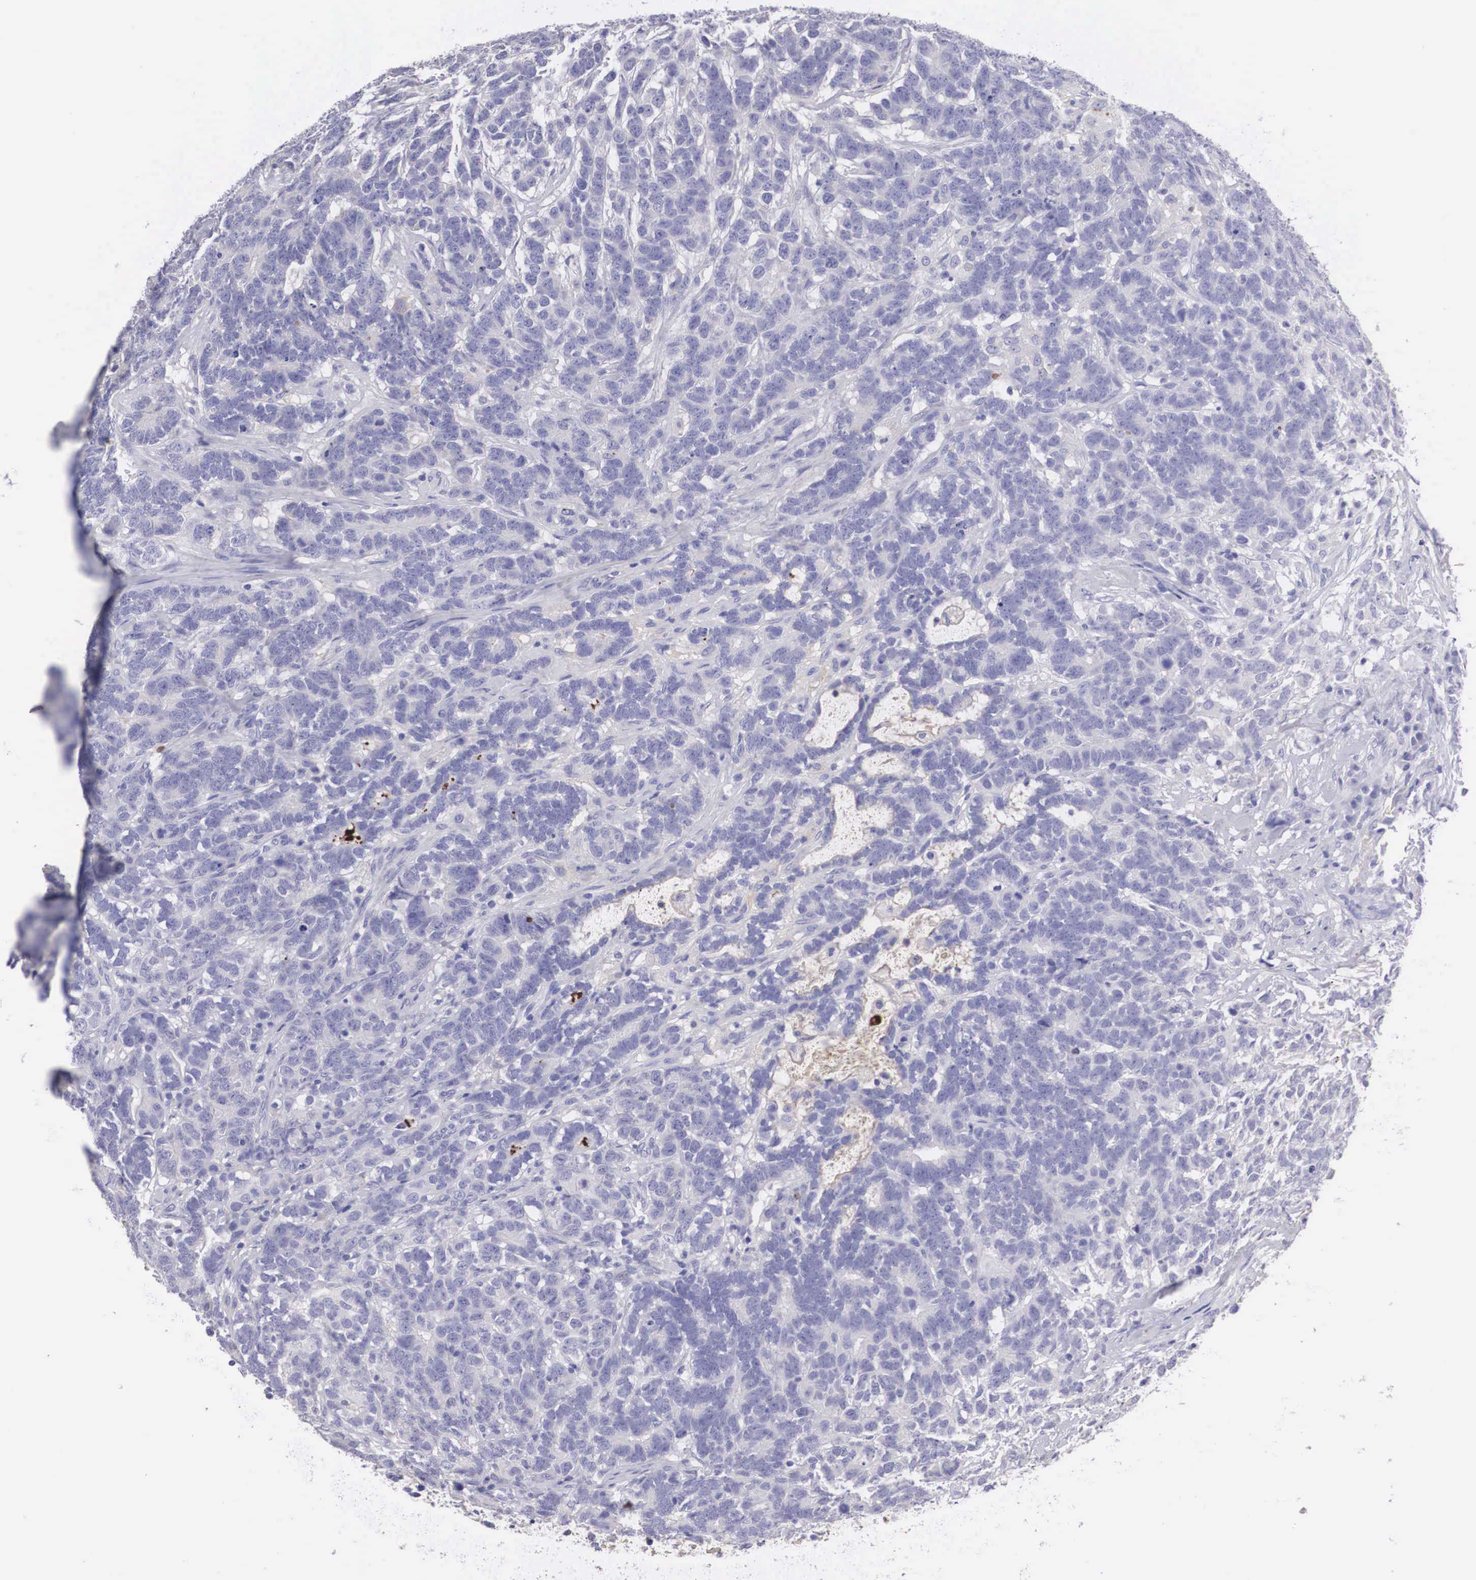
{"staining": {"intensity": "negative", "quantity": "none", "location": "none"}, "tissue": "testis cancer", "cell_type": "Tumor cells", "image_type": "cancer", "snomed": [{"axis": "morphology", "description": "Carcinoma, Embryonal, NOS"}, {"axis": "topography", "description": "Testis"}], "caption": "The histopathology image reveals no staining of tumor cells in embryonal carcinoma (testis).", "gene": "CLU", "patient": {"sex": "male", "age": 26}}